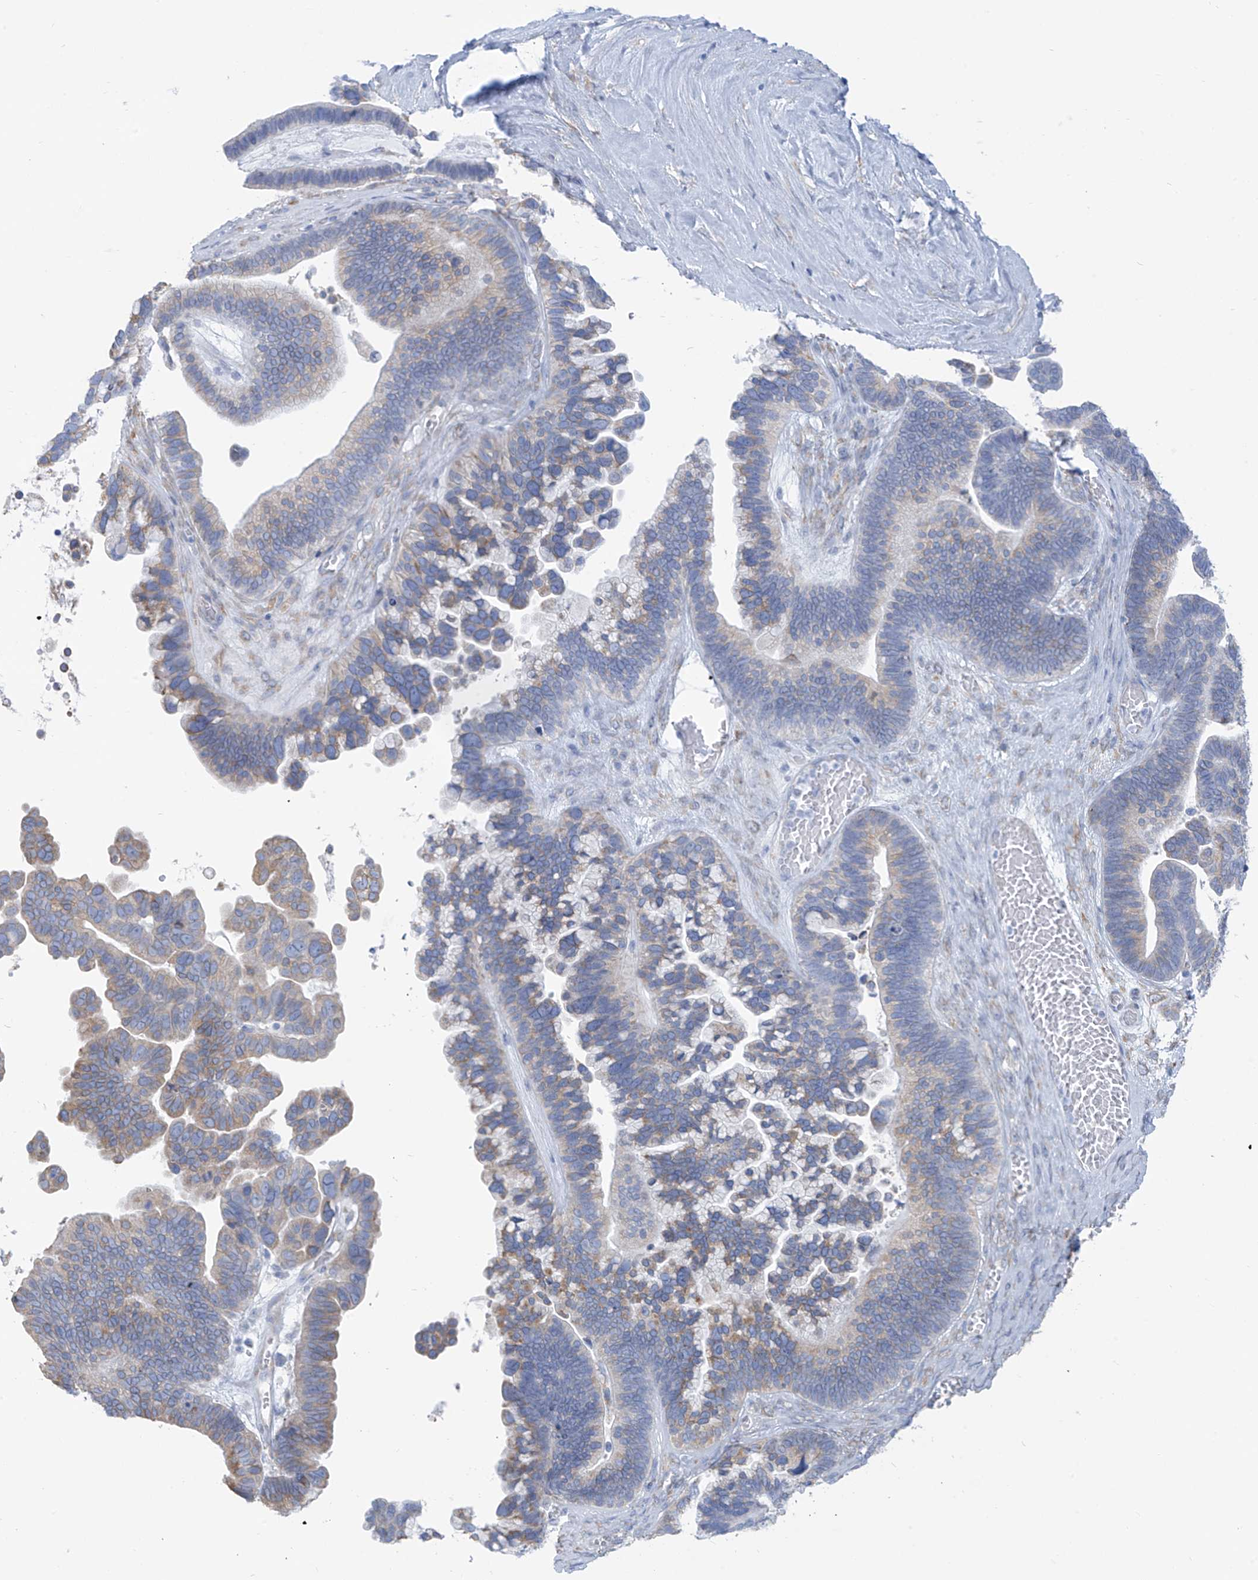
{"staining": {"intensity": "weak", "quantity": "25%-75%", "location": "cytoplasmic/membranous"}, "tissue": "ovarian cancer", "cell_type": "Tumor cells", "image_type": "cancer", "snomed": [{"axis": "morphology", "description": "Cystadenocarcinoma, serous, NOS"}, {"axis": "topography", "description": "Ovary"}], "caption": "Immunohistochemistry image of human serous cystadenocarcinoma (ovarian) stained for a protein (brown), which exhibits low levels of weak cytoplasmic/membranous positivity in approximately 25%-75% of tumor cells.", "gene": "RCN2", "patient": {"sex": "female", "age": 56}}